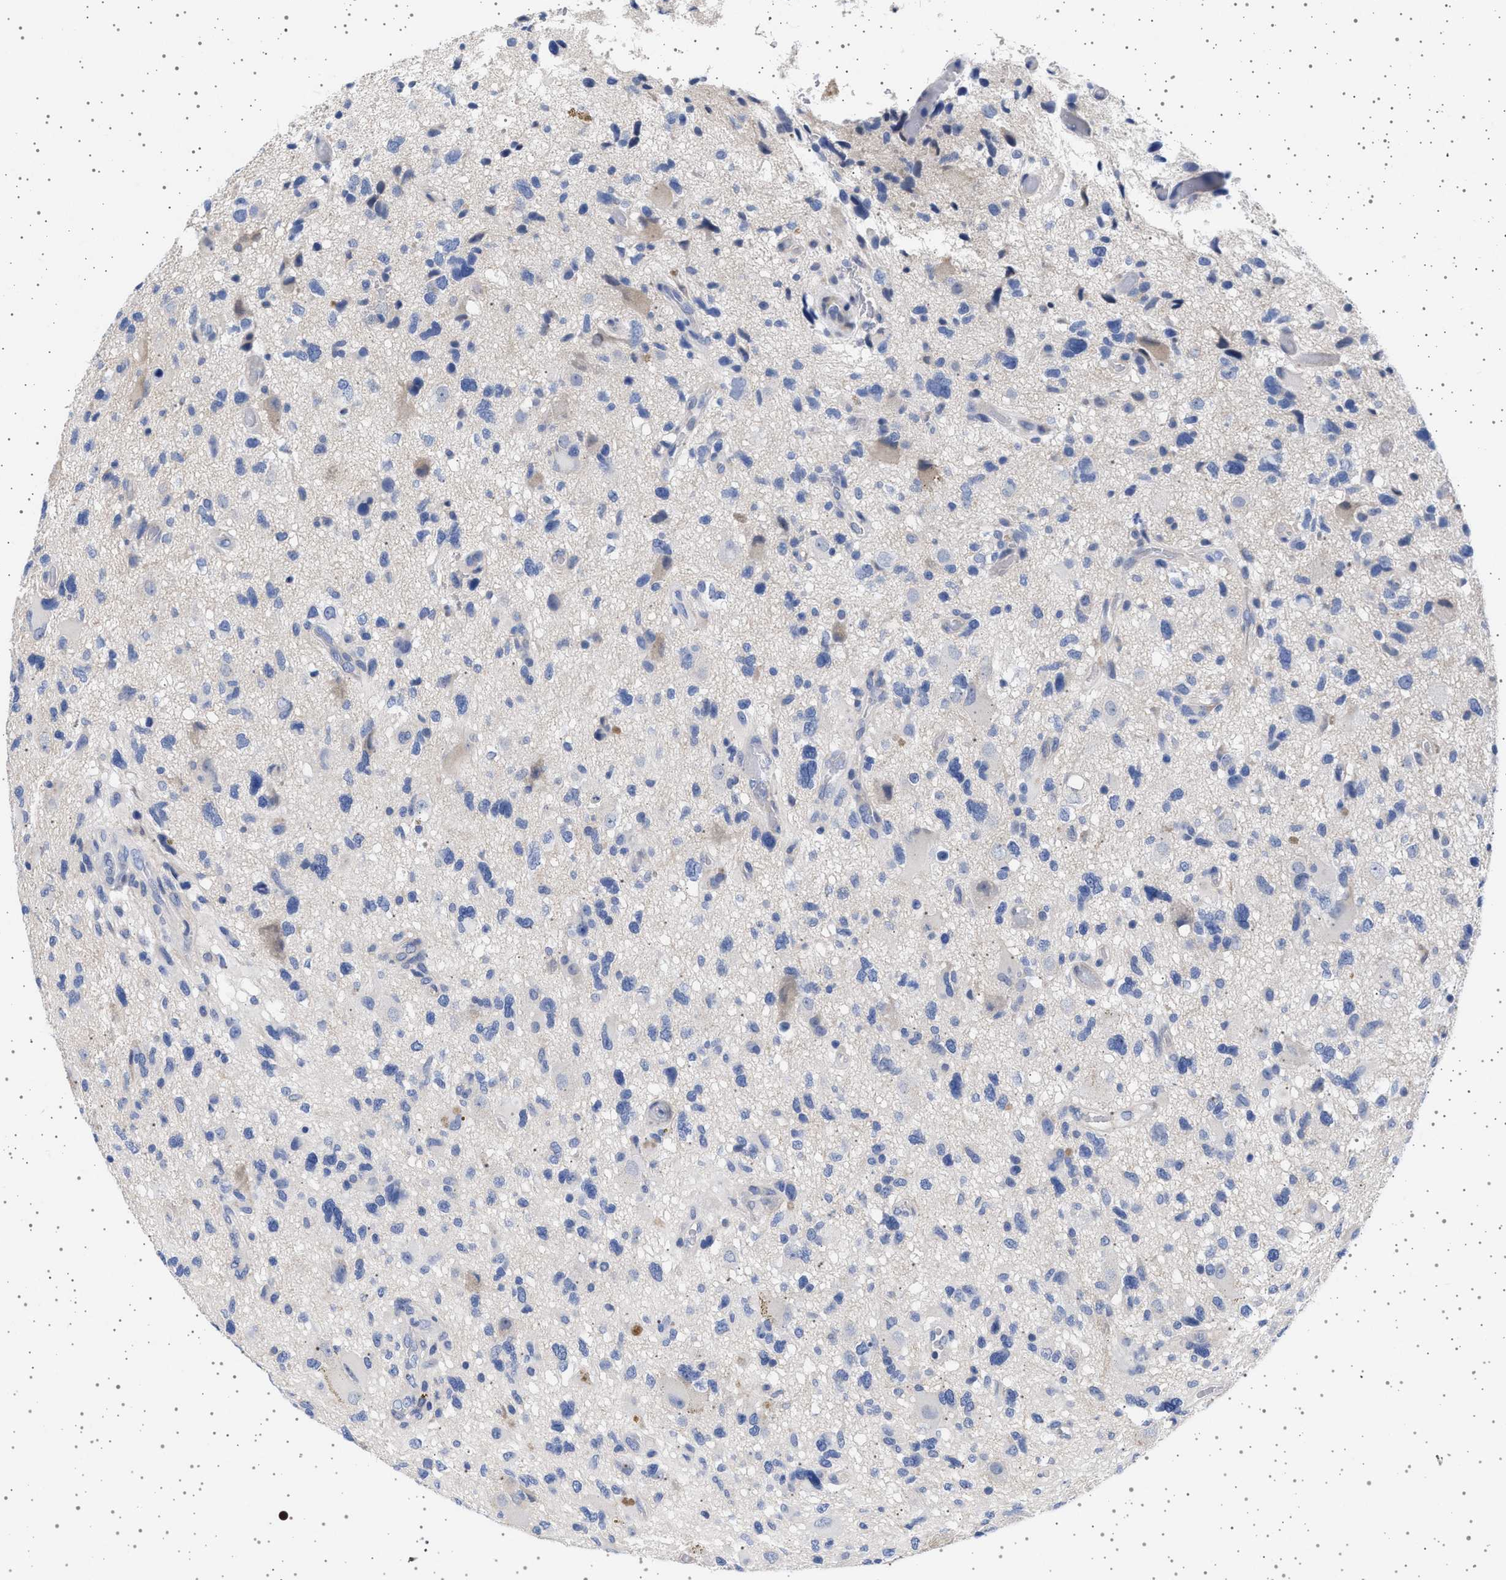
{"staining": {"intensity": "negative", "quantity": "none", "location": "none"}, "tissue": "glioma", "cell_type": "Tumor cells", "image_type": "cancer", "snomed": [{"axis": "morphology", "description": "Glioma, malignant, High grade"}, {"axis": "topography", "description": "Brain"}], "caption": "Immunohistochemical staining of malignant glioma (high-grade) reveals no significant expression in tumor cells.", "gene": "TRMT10B", "patient": {"sex": "male", "age": 33}}